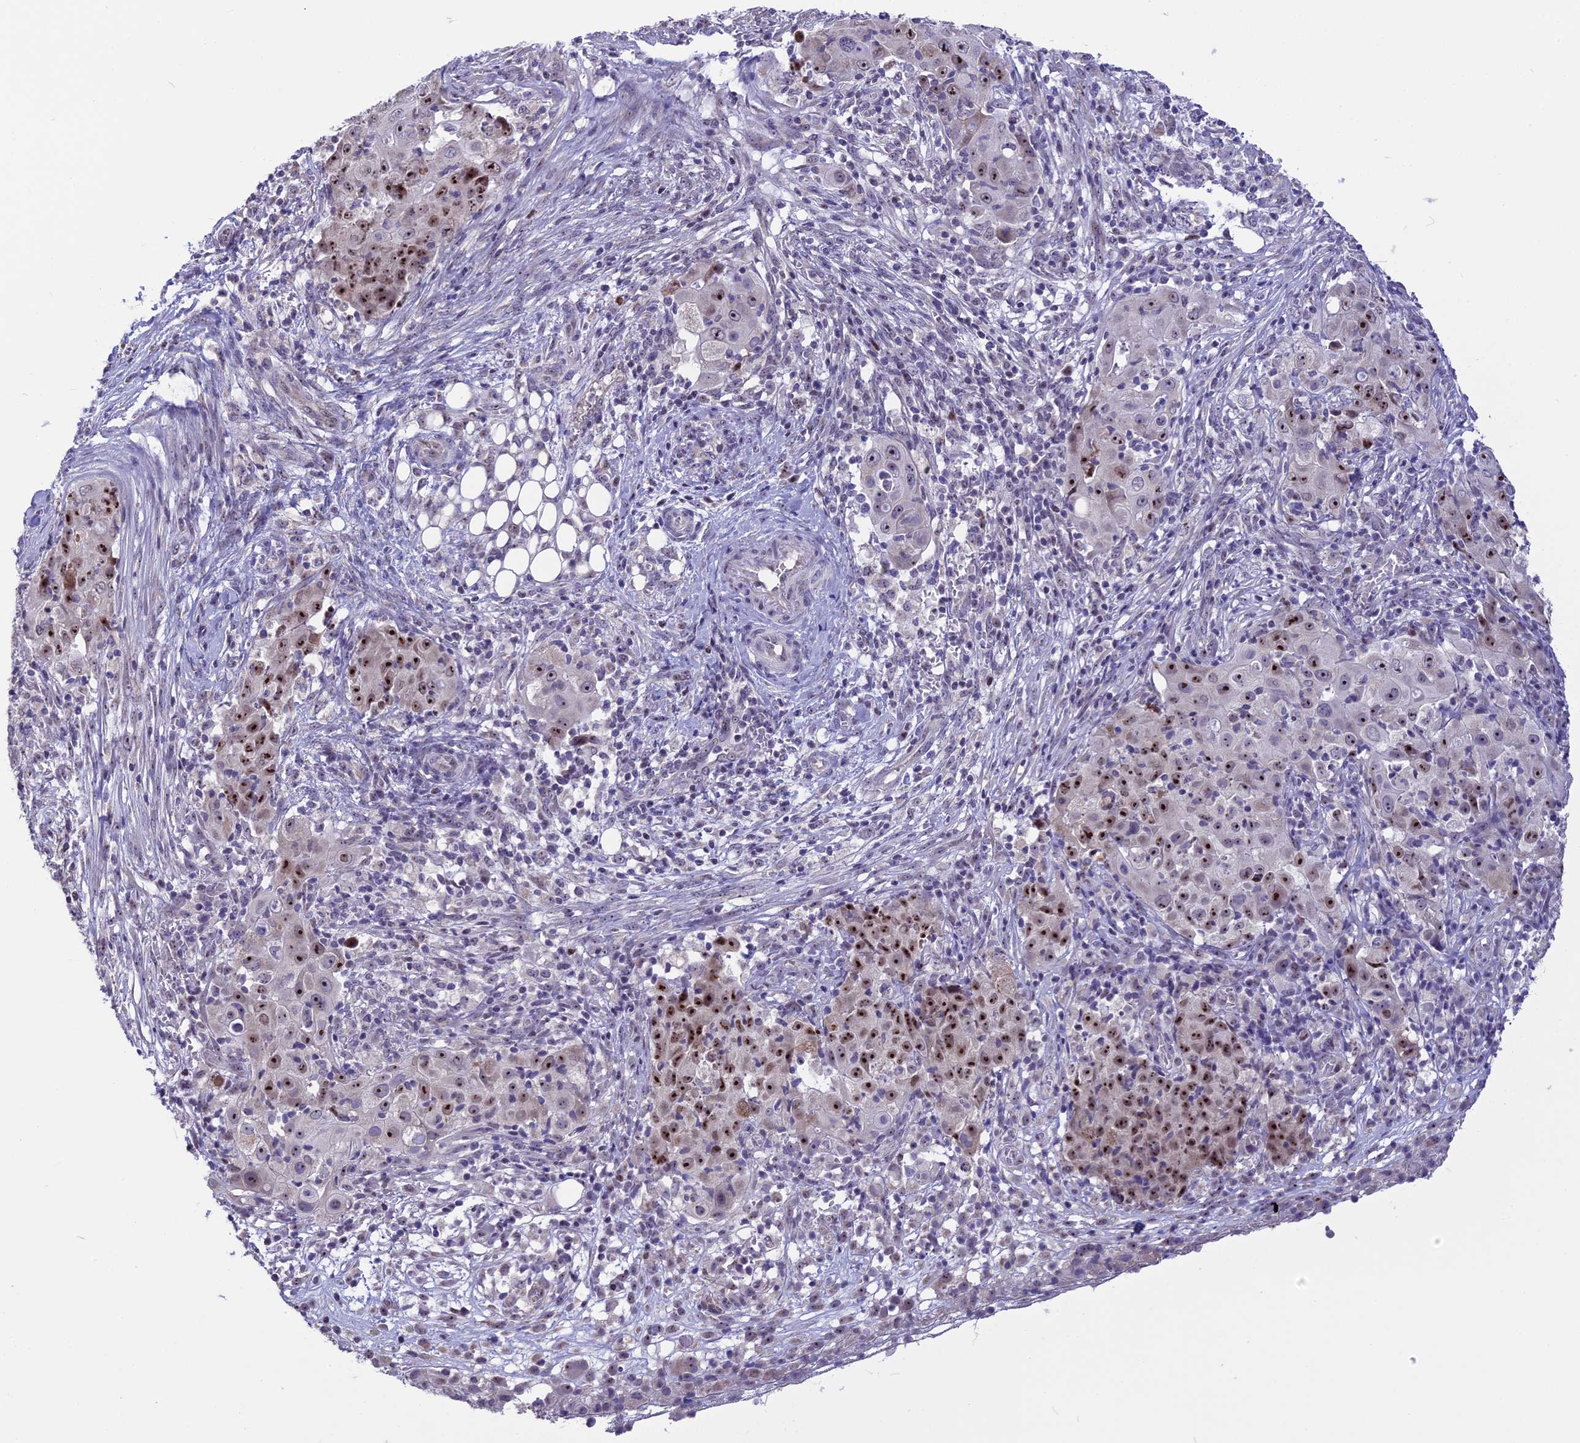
{"staining": {"intensity": "strong", "quantity": ">75%", "location": "nuclear"}, "tissue": "ovarian cancer", "cell_type": "Tumor cells", "image_type": "cancer", "snomed": [{"axis": "morphology", "description": "Carcinoma, endometroid"}, {"axis": "topography", "description": "Ovary"}], "caption": "A micrograph of ovarian cancer stained for a protein shows strong nuclear brown staining in tumor cells.", "gene": "CMSS1", "patient": {"sex": "female", "age": 42}}